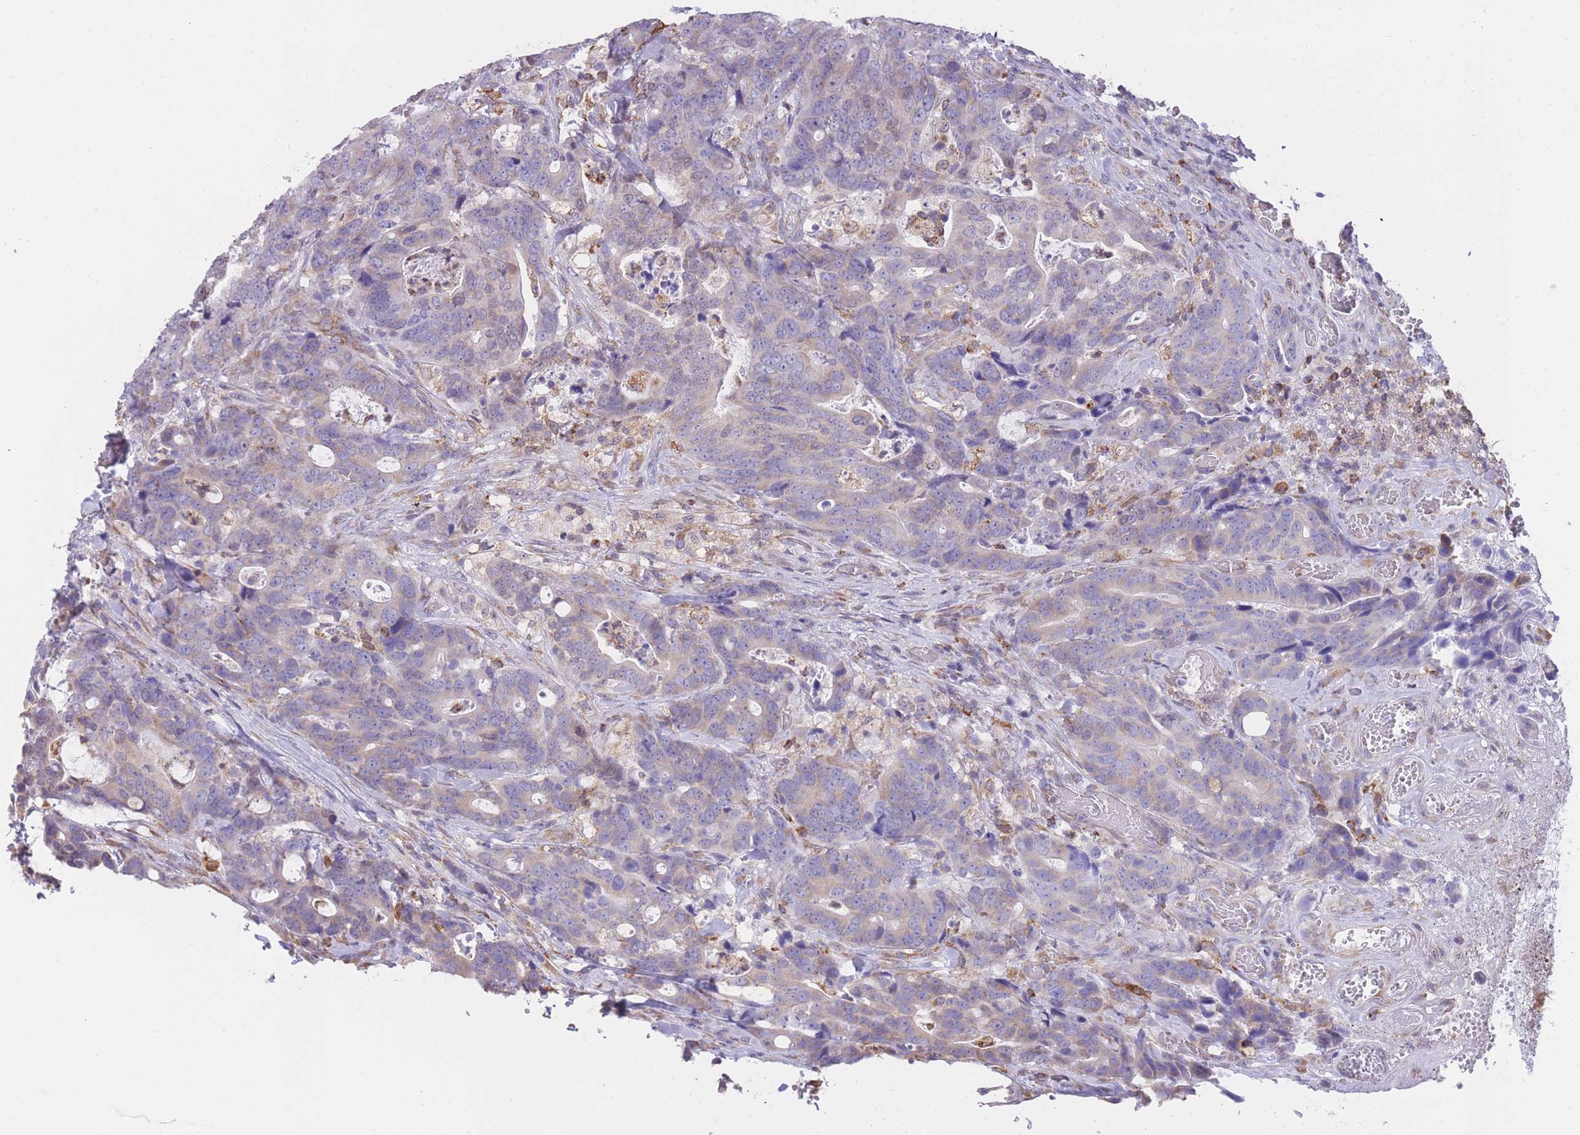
{"staining": {"intensity": "weak", "quantity": "25%-75%", "location": "cytoplasmic/membranous"}, "tissue": "colorectal cancer", "cell_type": "Tumor cells", "image_type": "cancer", "snomed": [{"axis": "morphology", "description": "Adenocarcinoma, NOS"}, {"axis": "topography", "description": "Colon"}], "caption": "Colorectal cancer (adenocarcinoma) stained with a protein marker demonstrates weak staining in tumor cells.", "gene": "ZNF662", "patient": {"sex": "female", "age": 82}}